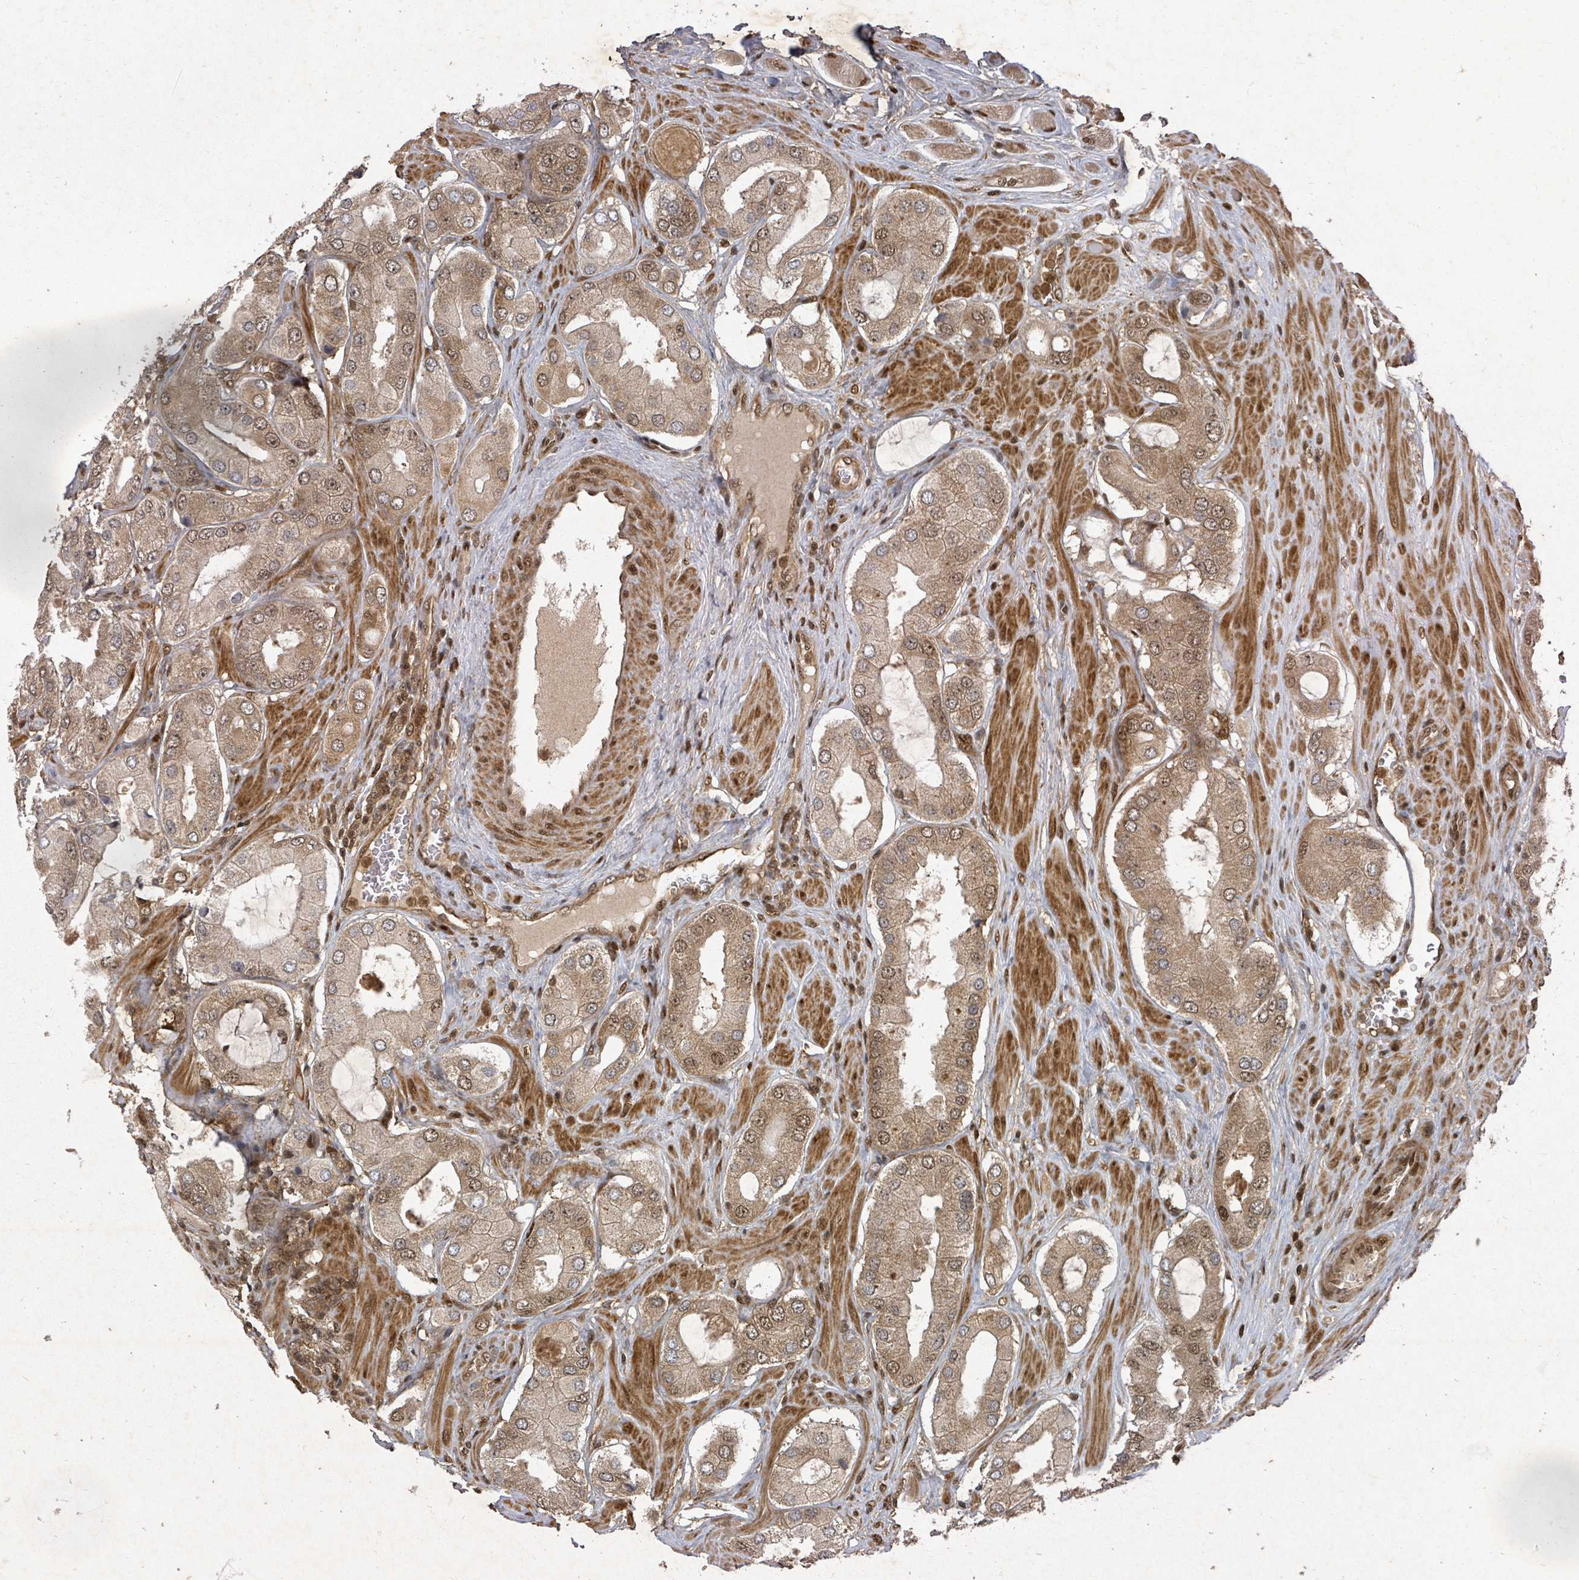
{"staining": {"intensity": "moderate", "quantity": ">75%", "location": "cytoplasmic/membranous,nuclear"}, "tissue": "prostate cancer", "cell_type": "Tumor cells", "image_type": "cancer", "snomed": [{"axis": "morphology", "description": "Adenocarcinoma, Low grade"}, {"axis": "topography", "description": "Prostate"}], "caption": "This image exhibits prostate cancer stained with immunohistochemistry (IHC) to label a protein in brown. The cytoplasmic/membranous and nuclear of tumor cells show moderate positivity for the protein. Nuclei are counter-stained blue.", "gene": "KDM4E", "patient": {"sex": "male", "age": 42}}